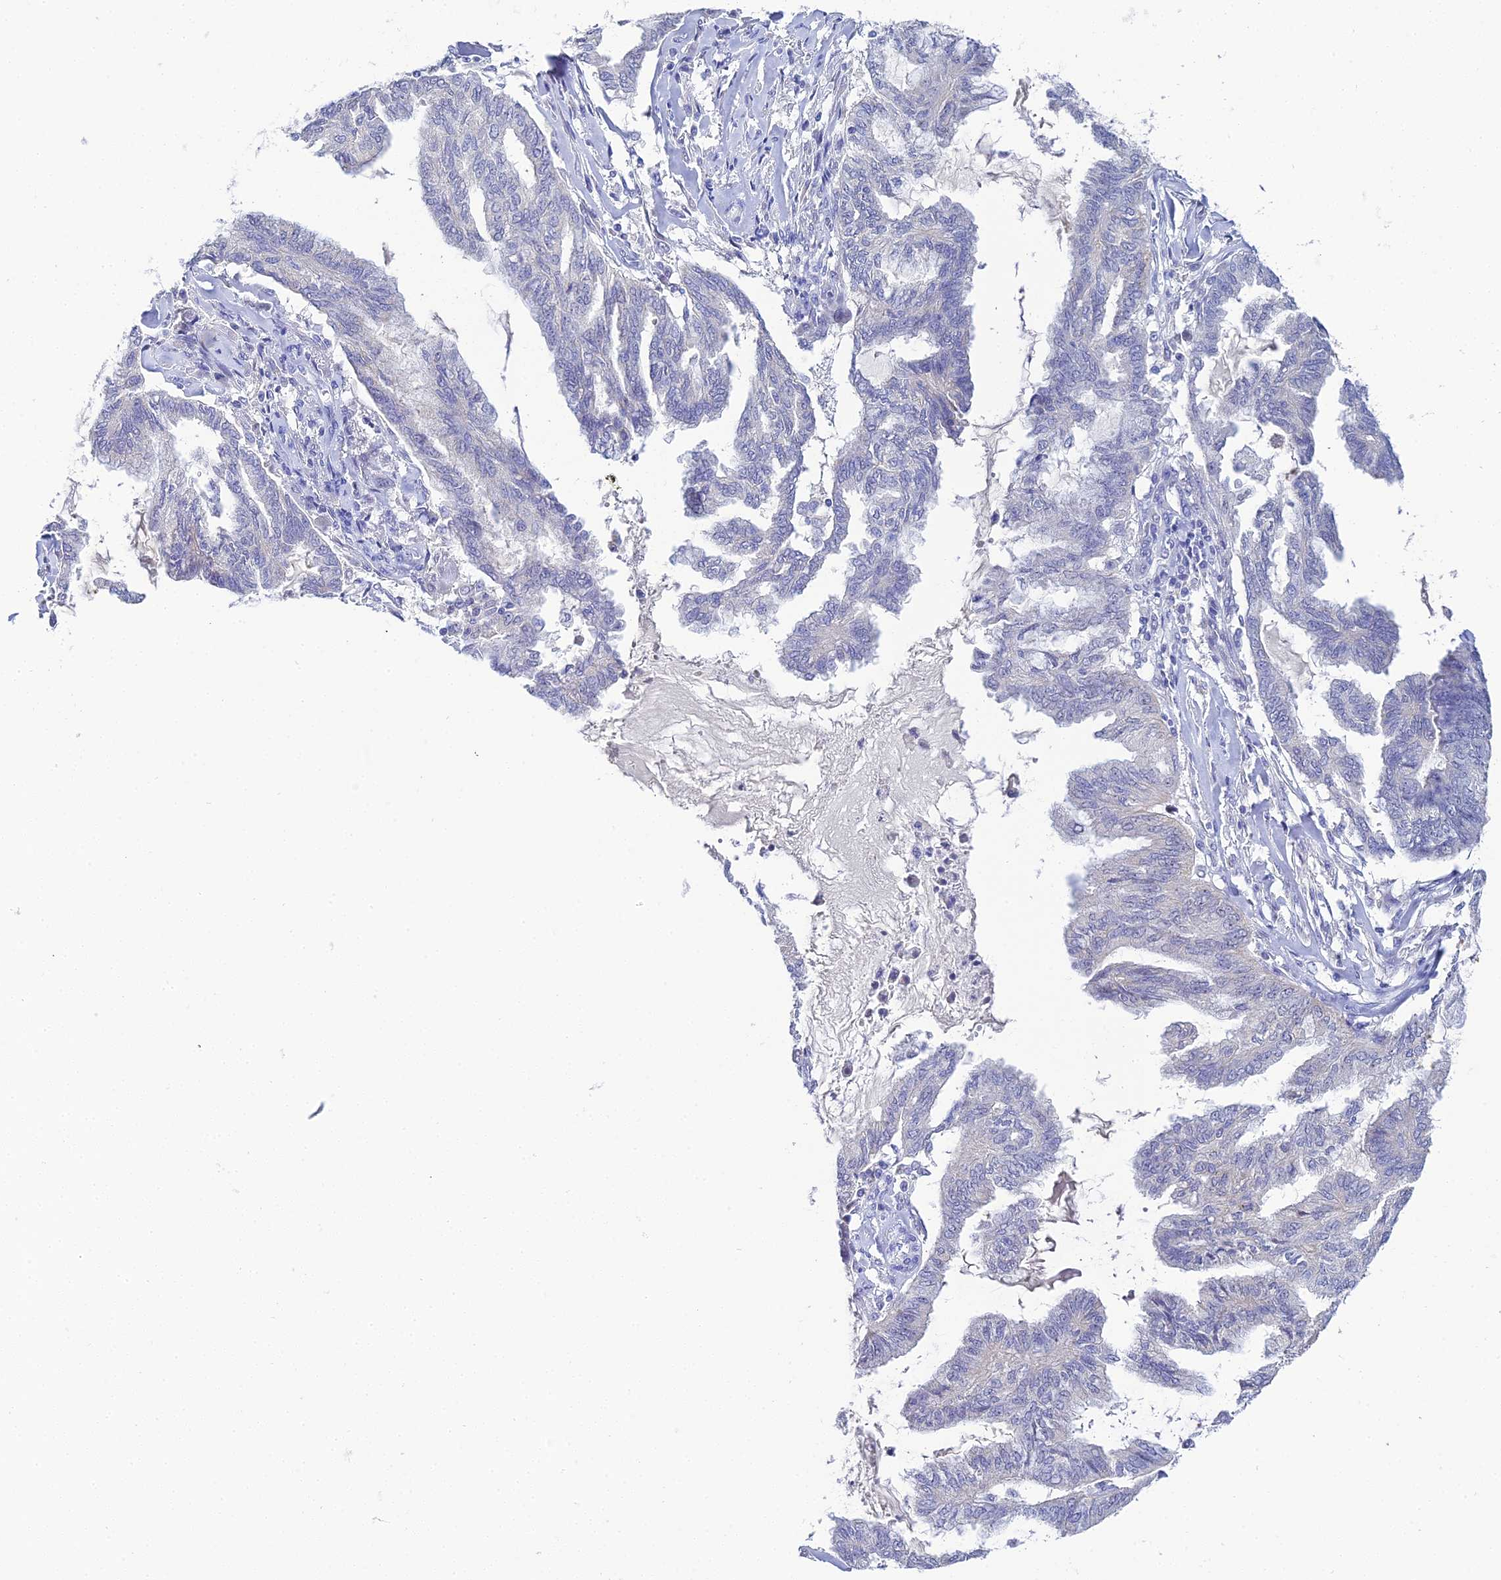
{"staining": {"intensity": "negative", "quantity": "none", "location": "none"}, "tissue": "endometrial cancer", "cell_type": "Tumor cells", "image_type": "cancer", "snomed": [{"axis": "morphology", "description": "Adenocarcinoma, NOS"}, {"axis": "topography", "description": "Endometrium"}], "caption": "Protein analysis of endometrial cancer (adenocarcinoma) reveals no significant expression in tumor cells.", "gene": "PLPP4", "patient": {"sex": "female", "age": 86}}